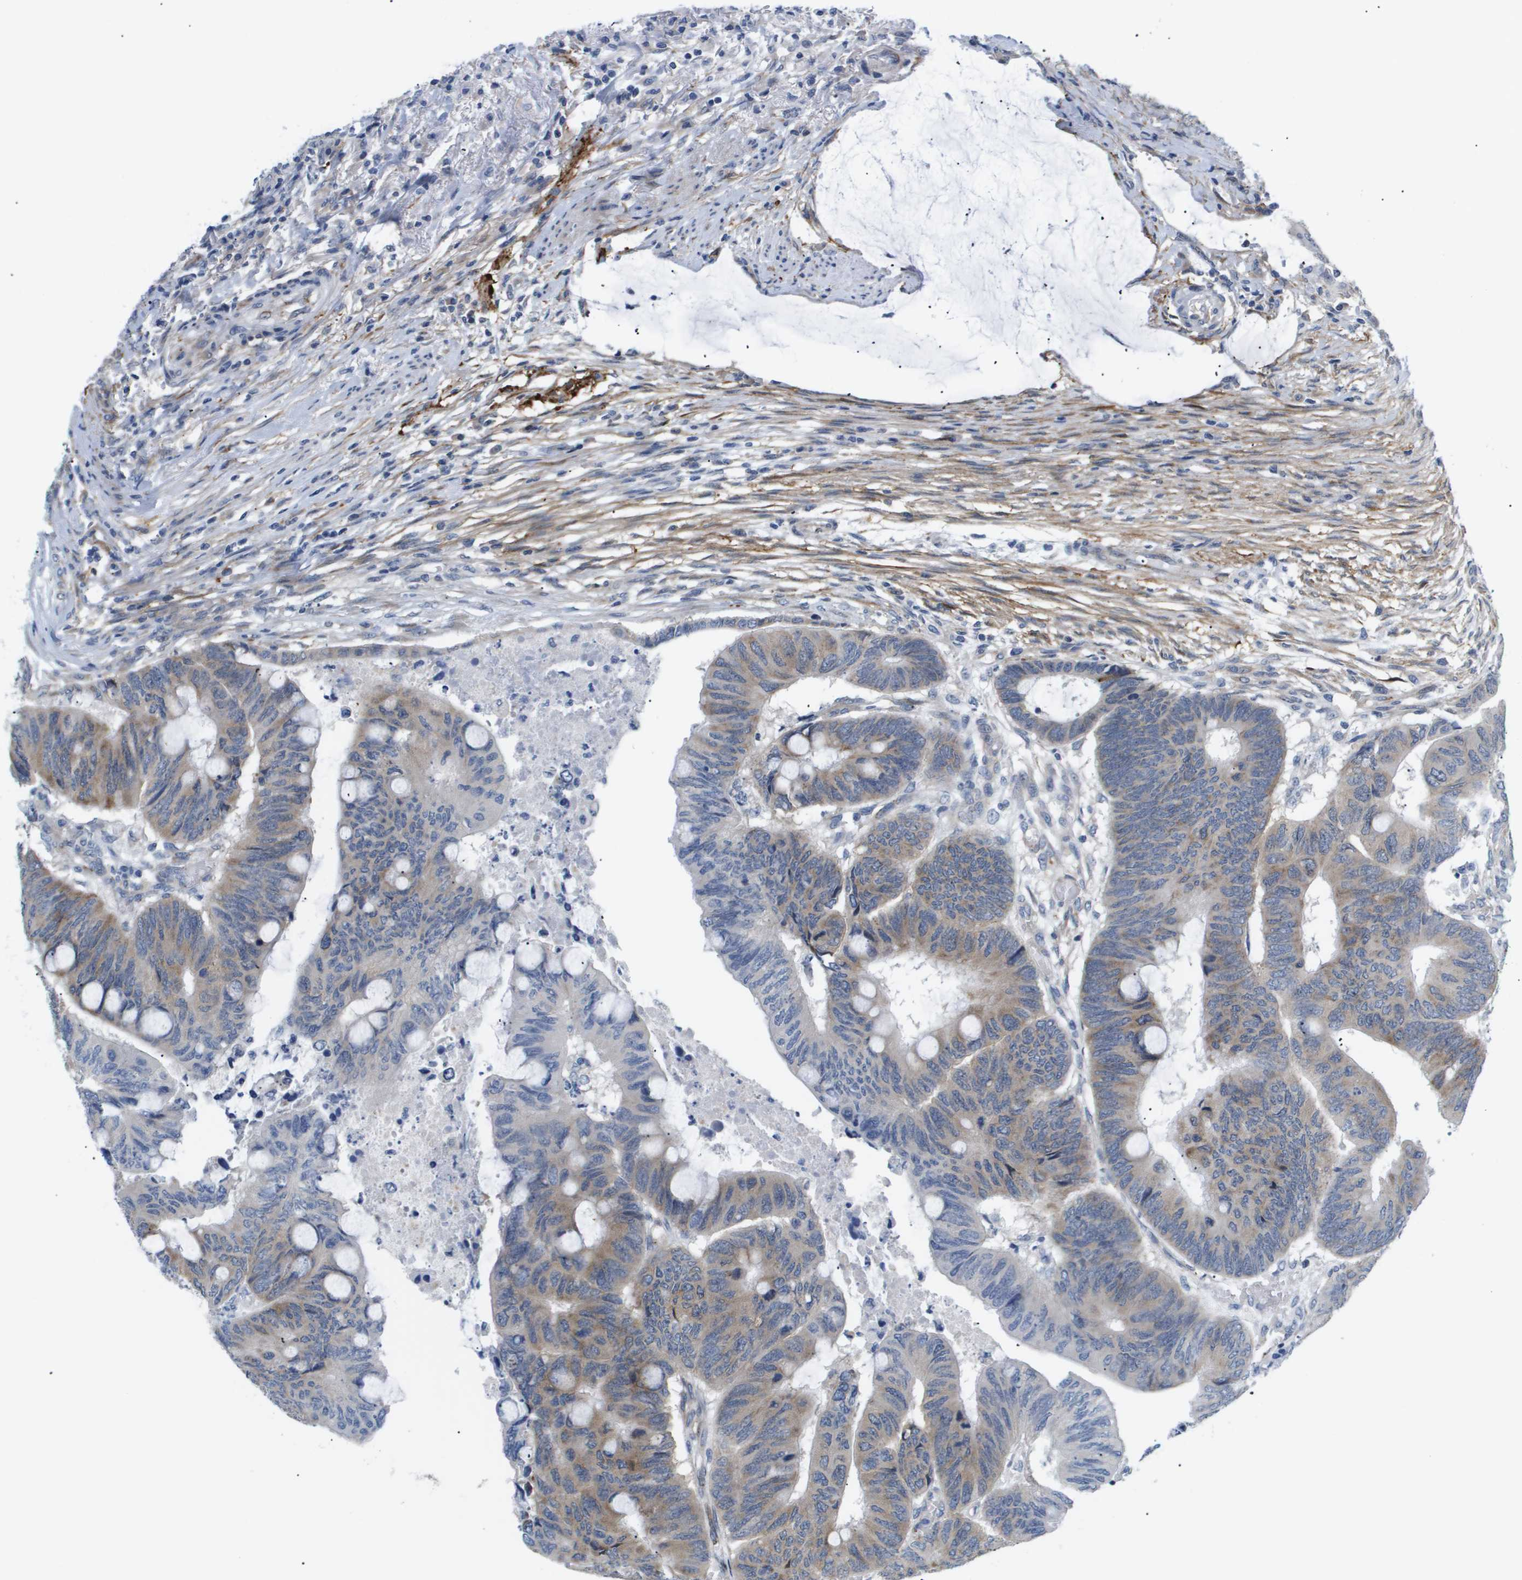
{"staining": {"intensity": "moderate", "quantity": ">75%", "location": "cytoplasmic/membranous"}, "tissue": "colorectal cancer", "cell_type": "Tumor cells", "image_type": "cancer", "snomed": [{"axis": "morphology", "description": "Normal tissue, NOS"}, {"axis": "morphology", "description": "Adenocarcinoma, NOS"}, {"axis": "topography", "description": "Rectum"}, {"axis": "topography", "description": "Peripheral nerve tissue"}], "caption": "Human colorectal cancer stained with a protein marker exhibits moderate staining in tumor cells.", "gene": "OTUD5", "patient": {"sex": "male", "age": 92}}